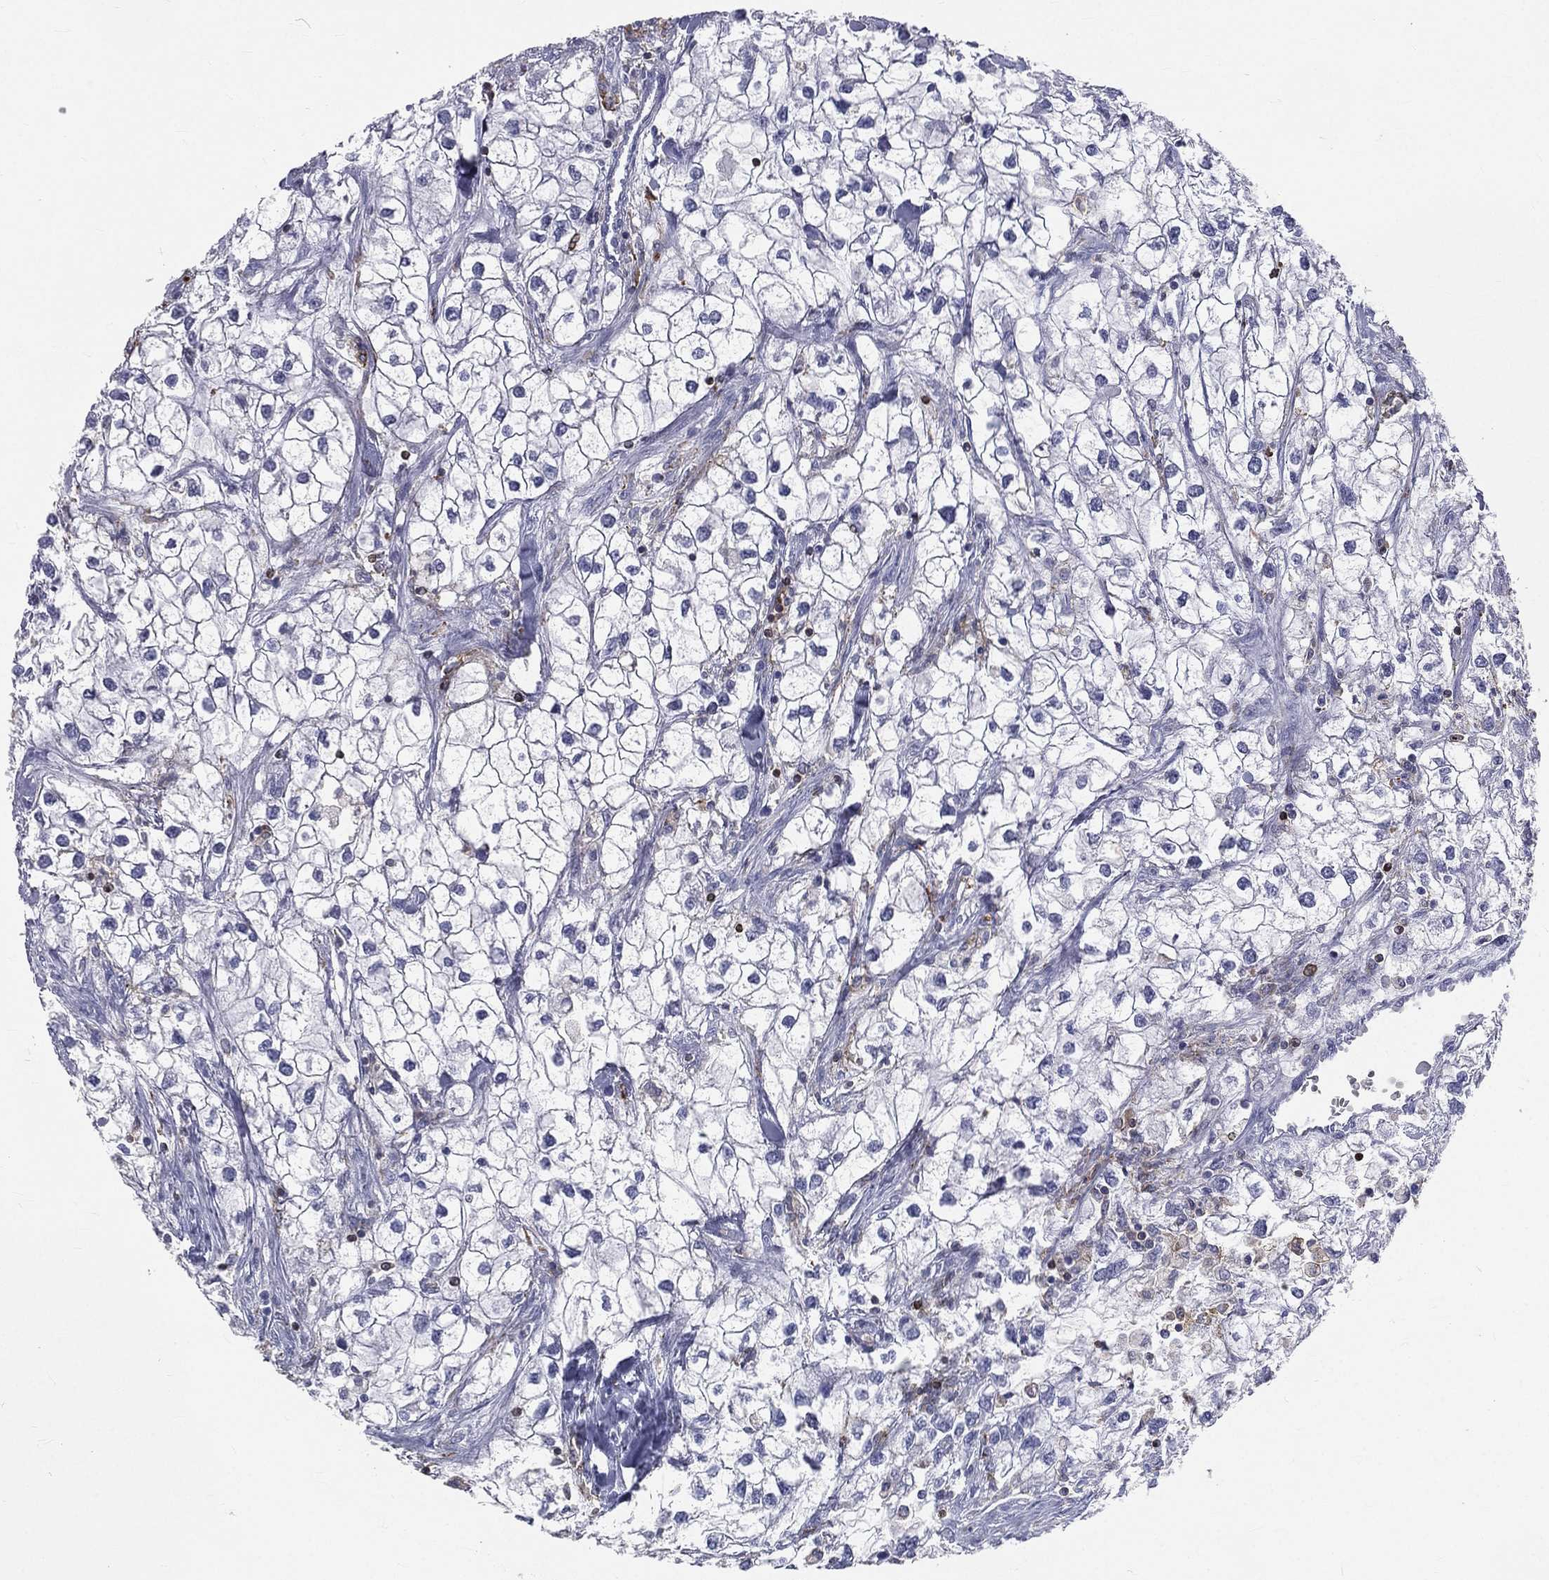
{"staining": {"intensity": "negative", "quantity": "none", "location": "none"}, "tissue": "renal cancer", "cell_type": "Tumor cells", "image_type": "cancer", "snomed": [{"axis": "morphology", "description": "Adenocarcinoma, NOS"}, {"axis": "topography", "description": "Kidney"}], "caption": "Protein analysis of renal cancer (adenocarcinoma) demonstrates no significant expression in tumor cells.", "gene": "CTSW", "patient": {"sex": "male", "age": 59}}